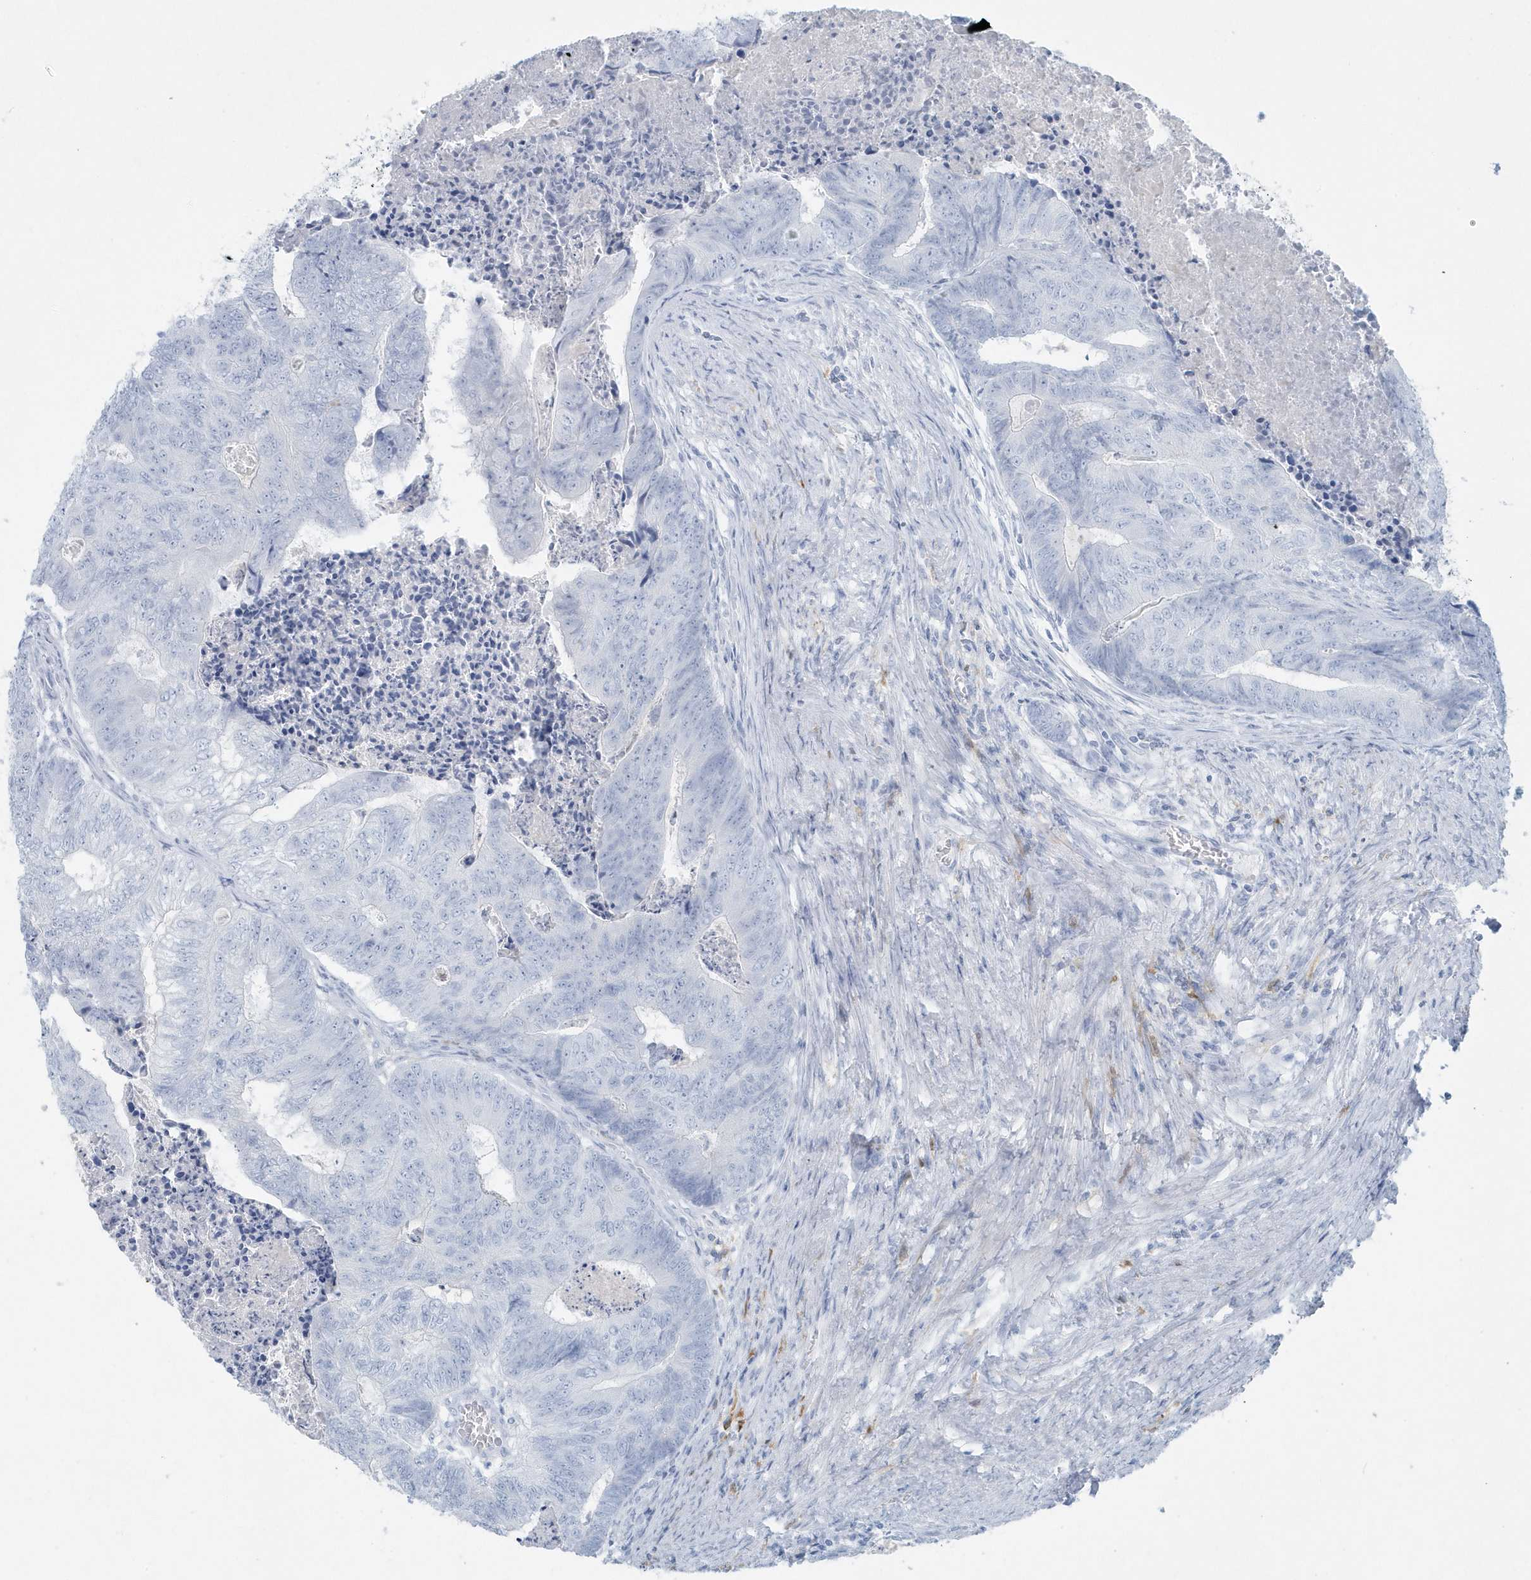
{"staining": {"intensity": "negative", "quantity": "none", "location": "none"}, "tissue": "colorectal cancer", "cell_type": "Tumor cells", "image_type": "cancer", "snomed": [{"axis": "morphology", "description": "Adenocarcinoma, NOS"}, {"axis": "topography", "description": "Colon"}], "caption": "The immunohistochemistry (IHC) photomicrograph has no significant positivity in tumor cells of colorectal adenocarcinoma tissue.", "gene": "FAM98A", "patient": {"sex": "female", "age": 67}}